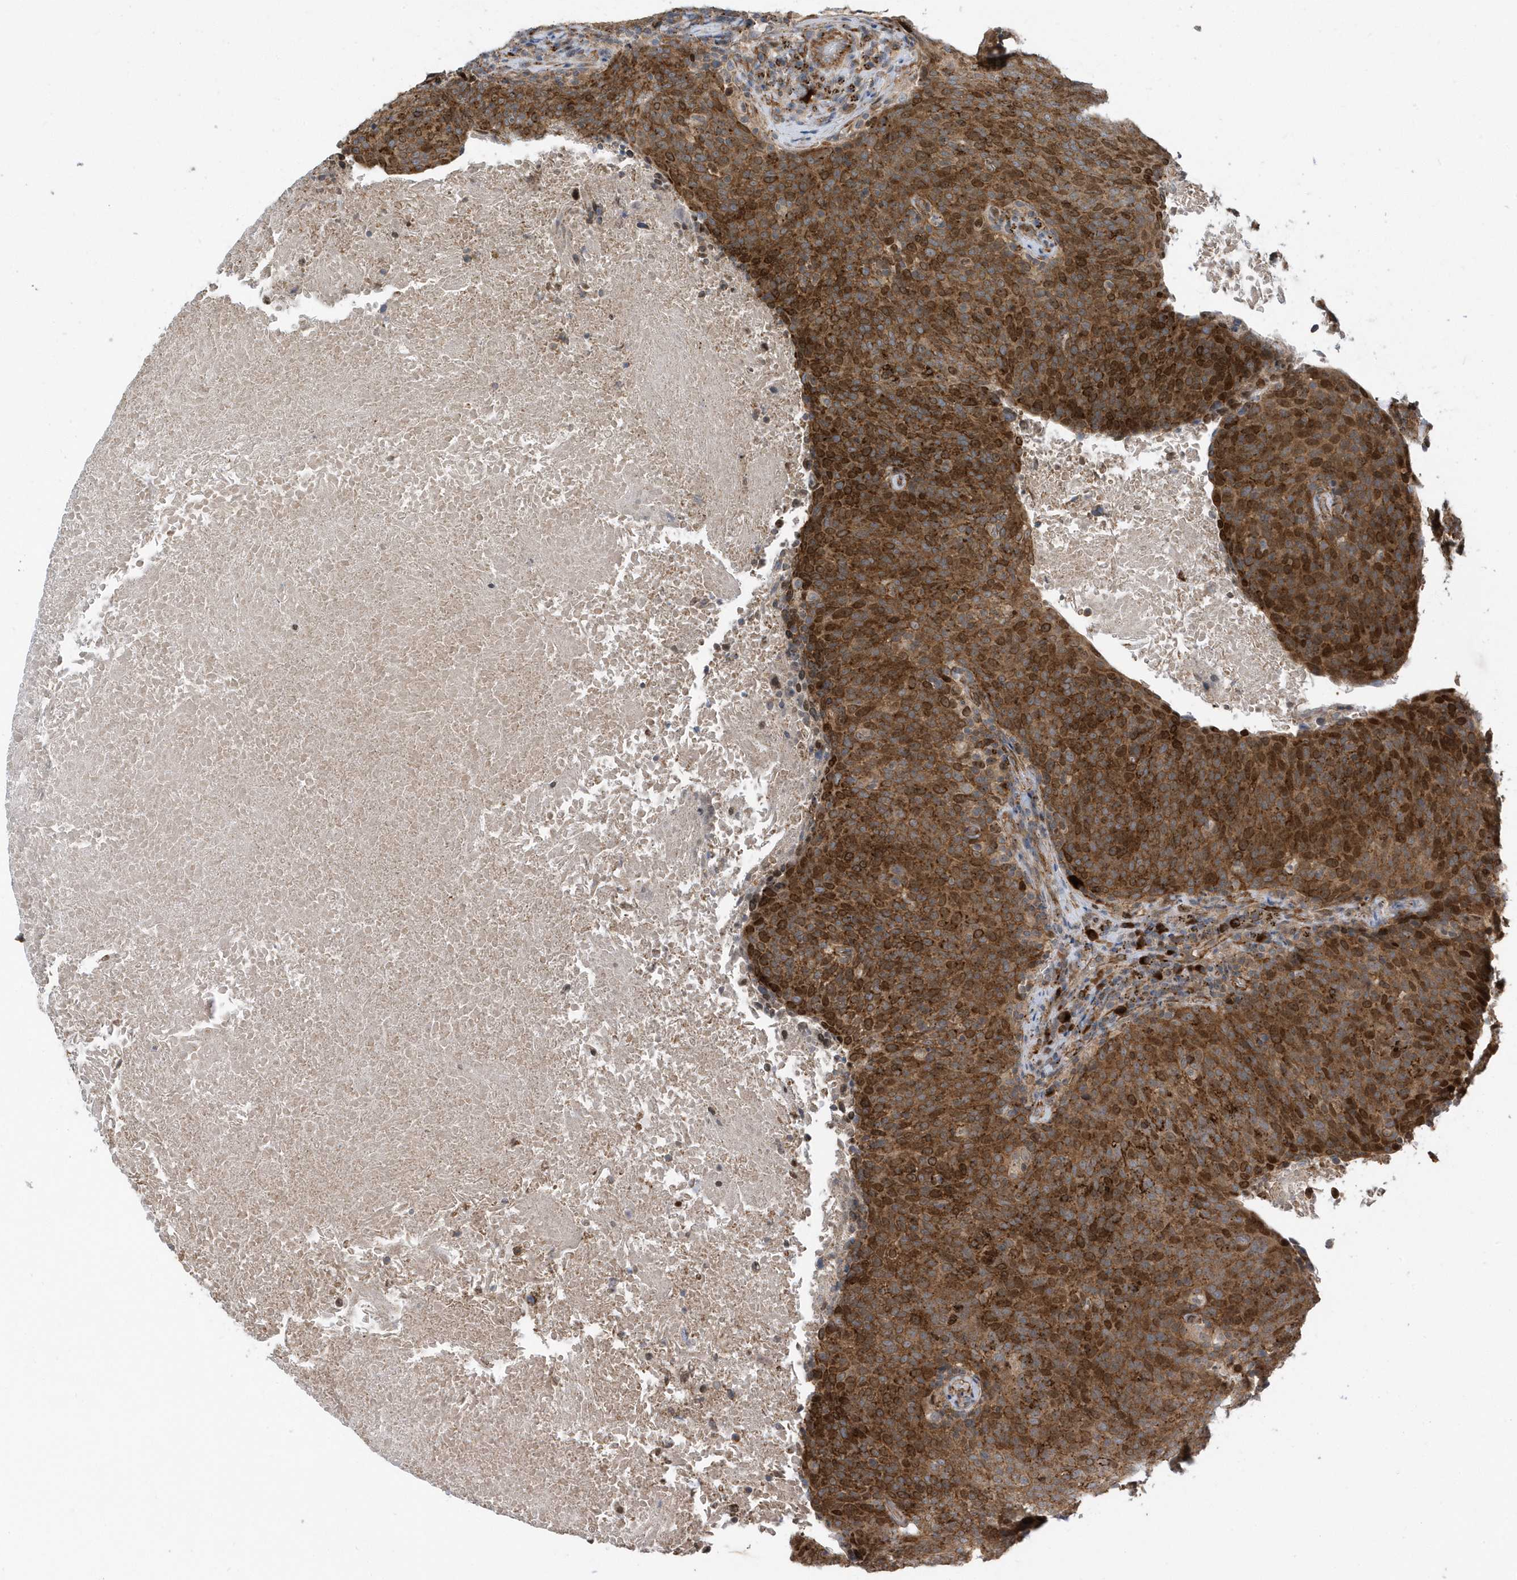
{"staining": {"intensity": "strong", "quantity": ">75%", "location": "cytoplasmic/membranous"}, "tissue": "head and neck cancer", "cell_type": "Tumor cells", "image_type": "cancer", "snomed": [{"axis": "morphology", "description": "Squamous cell carcinoma, NOS"}, {"axis": "morphology", "description": "Squamous cell carcinoma, metastatic, NOS"}, {"axis": "topography", "description": "Lymph node"}, {"axis": "topography", "description": "Head-Neck"}], "caption": "A brown stain labels strong cytoplasmic/membranous positivity of a protein in head and neck cancer tumor cells. (DAB IHC, brown staining for protein, blue staining for nuclei).", "gene": "HRH4", "patient": {"sex": "male", "age": 62}}